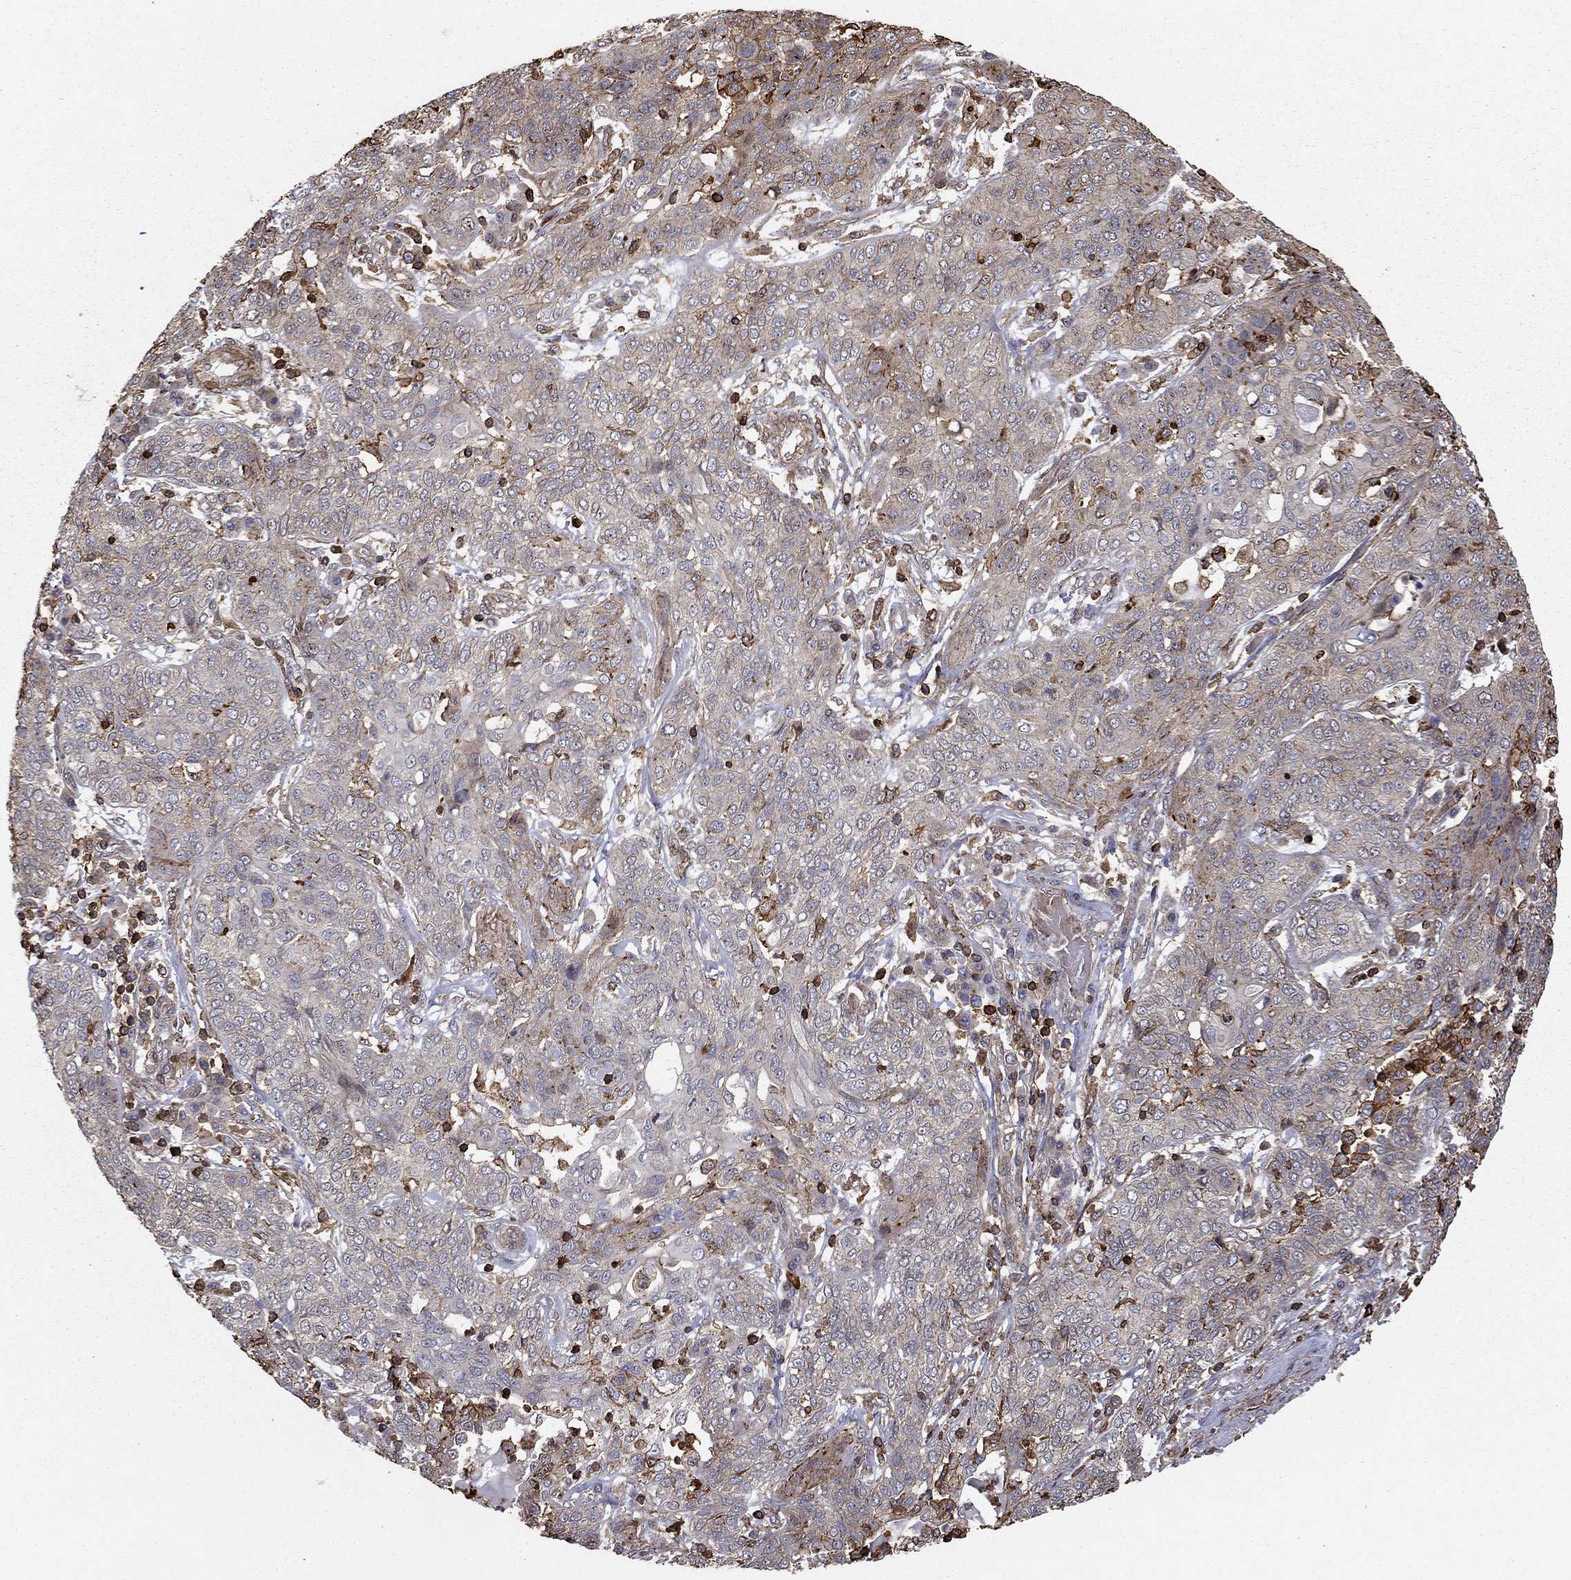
{"staining": {"intensity": "negative", "quantity": "none", "location": "none"}, "tissue": "lung cancer", "cell_type": "Tumor cells", "image_type": "cancer", "snomed": [{"axis": "morphology", "description": "Squamous cell carcinoma, NOS"}, {"axis": "topography", "description": "Lung"}], "caption": "The immunohistochemistry (IHC) image has no significant staining in tumor cells of lung cancer (squamous cell carcinoma) tissue. The staining was performed using DAB (3,3'-diaminobenzidine) to visualize the protein expression in brown, while the nuclei were stained in blue with hematoxylin (Magnification: 20x).", "gene": "HABP4", "patient": {"sex": "female", "age": 70}}